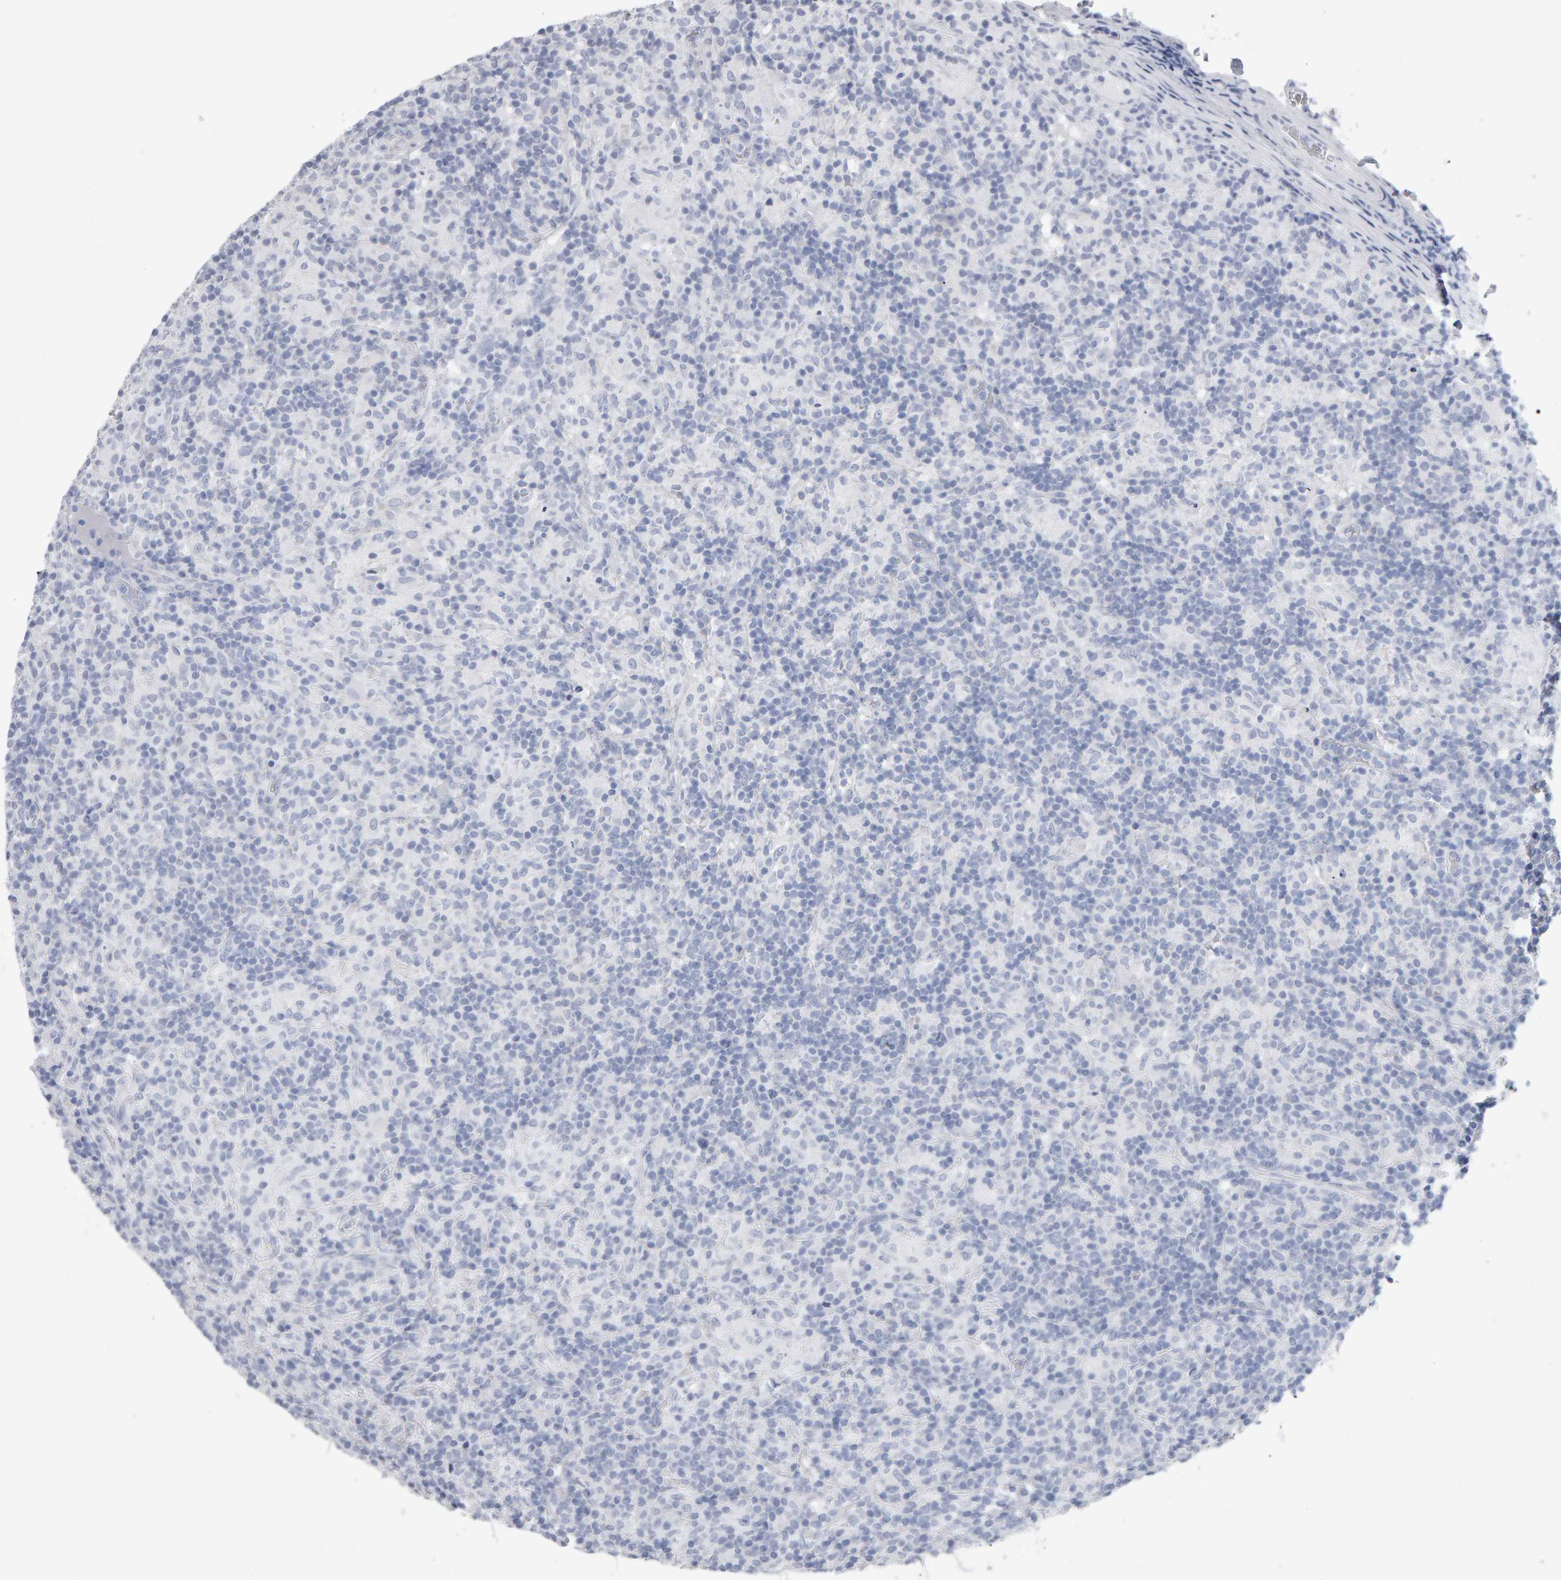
{"staining": {"intensity": "negative", "quantity": "none", "location": "none"}, "tissue": "lymphoma", "cell_type": "Tumor cells", "image_type": "cancer", "snomed": [{"axis": "morphology", "description": "Hodgkin's disease, NOS"}, {"axis": "topography", "description": "Lymph node"}], "caption": "This is an immunohistochemistry (IHC) photomicrograph of lymphoma. There is no positivity in tumor cells.", "gene": "NCDN", "patient": {"sex": "male", "age": 70}}